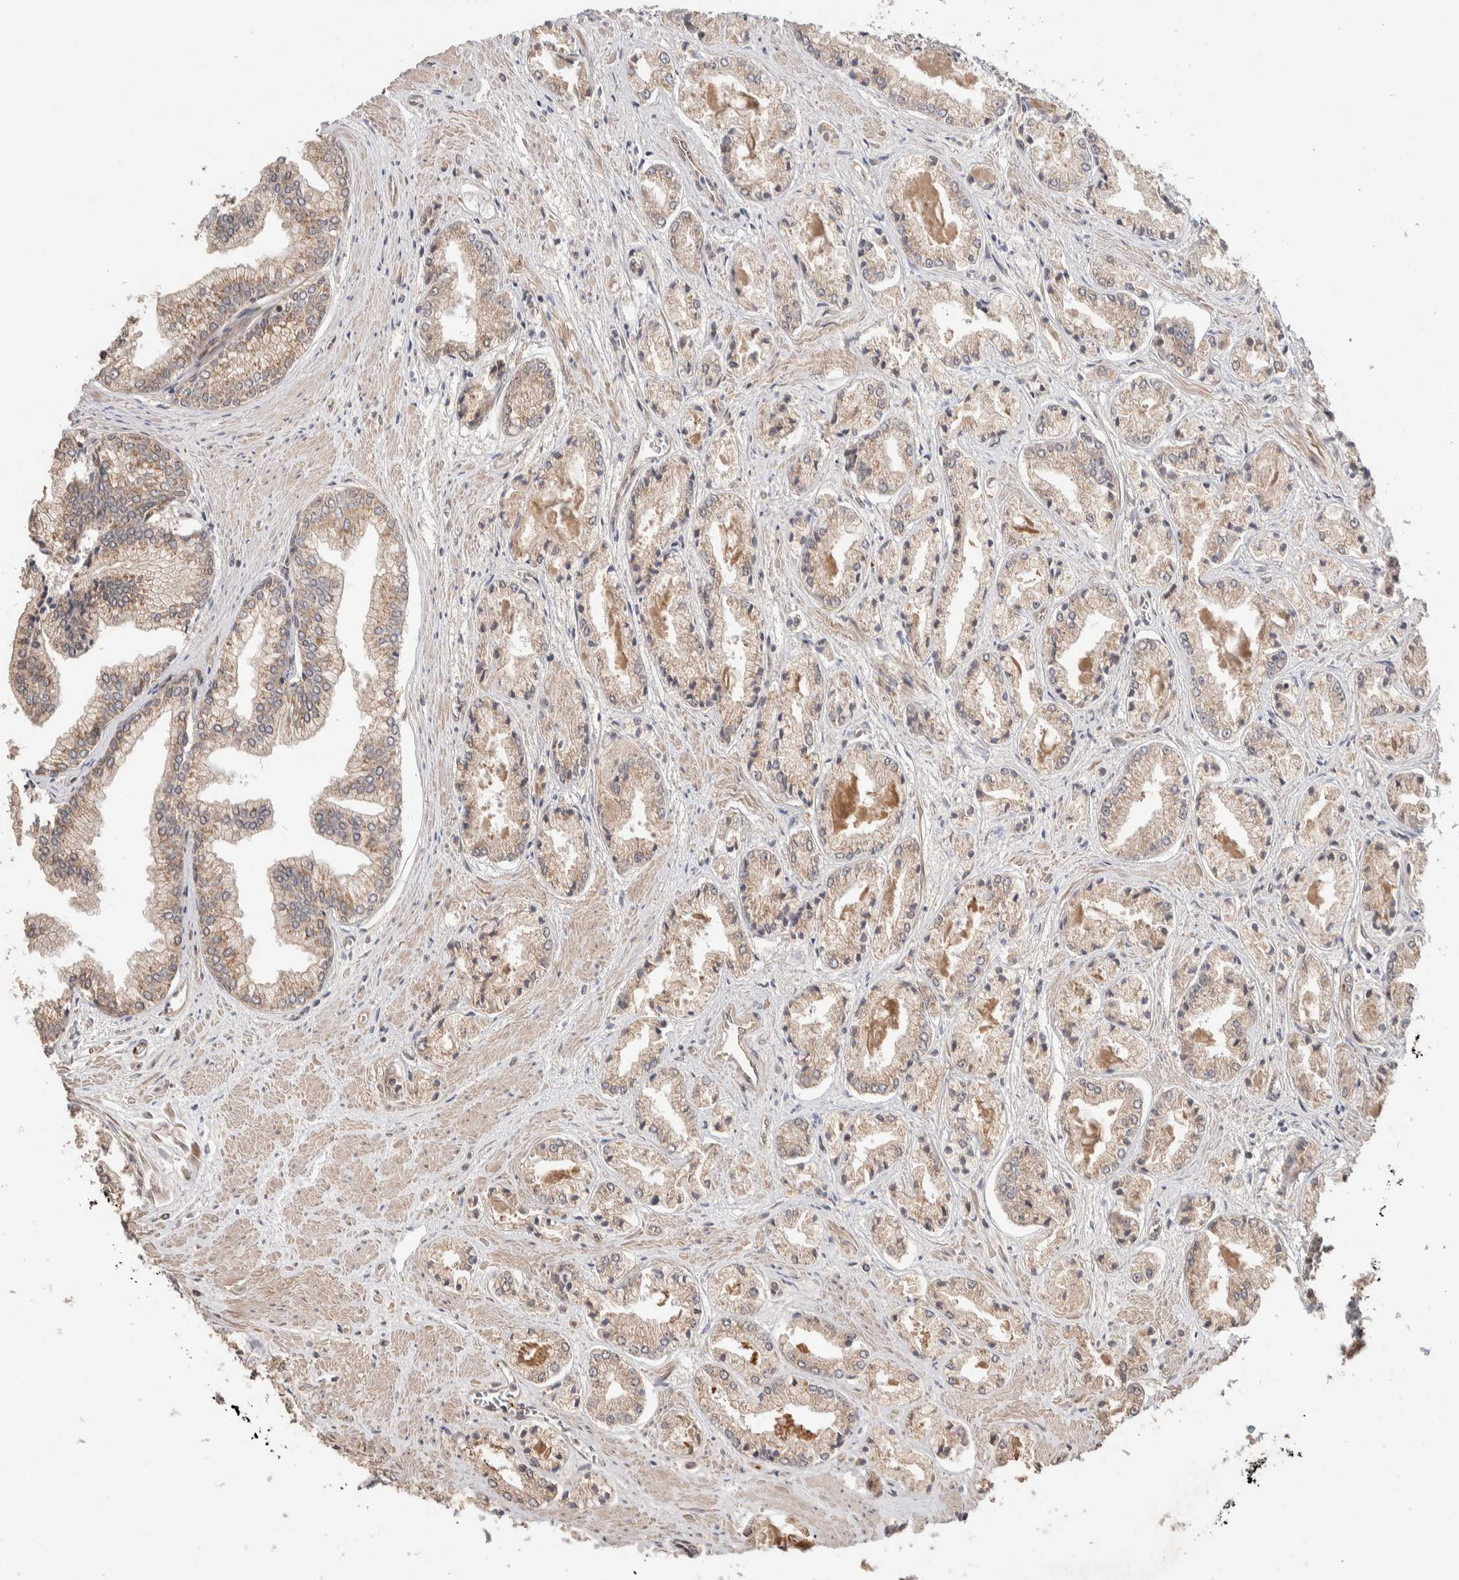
{"staining": {"intensity": "weak", "quantity": ">75%", "location": "cytoplasmic/membranous"}, "tissue": "prostate cancer", "cell_type": "Tumor cells", "image_type": "cancer", "snomed": [{"axis": "morphology", "description": "Adenocarcinoma, Low grade"}, {"axis": "topography", "description": "Prostate"}], "caption": "Immunohistochemical staining of human prostate low-grade adenocarcinoma shows low levels of weak cytoplasmic/membranous protein staining in about >75% of tumor cells.", "gene": "PRDM15", "patient": {"sex": "male", "age": 52}}